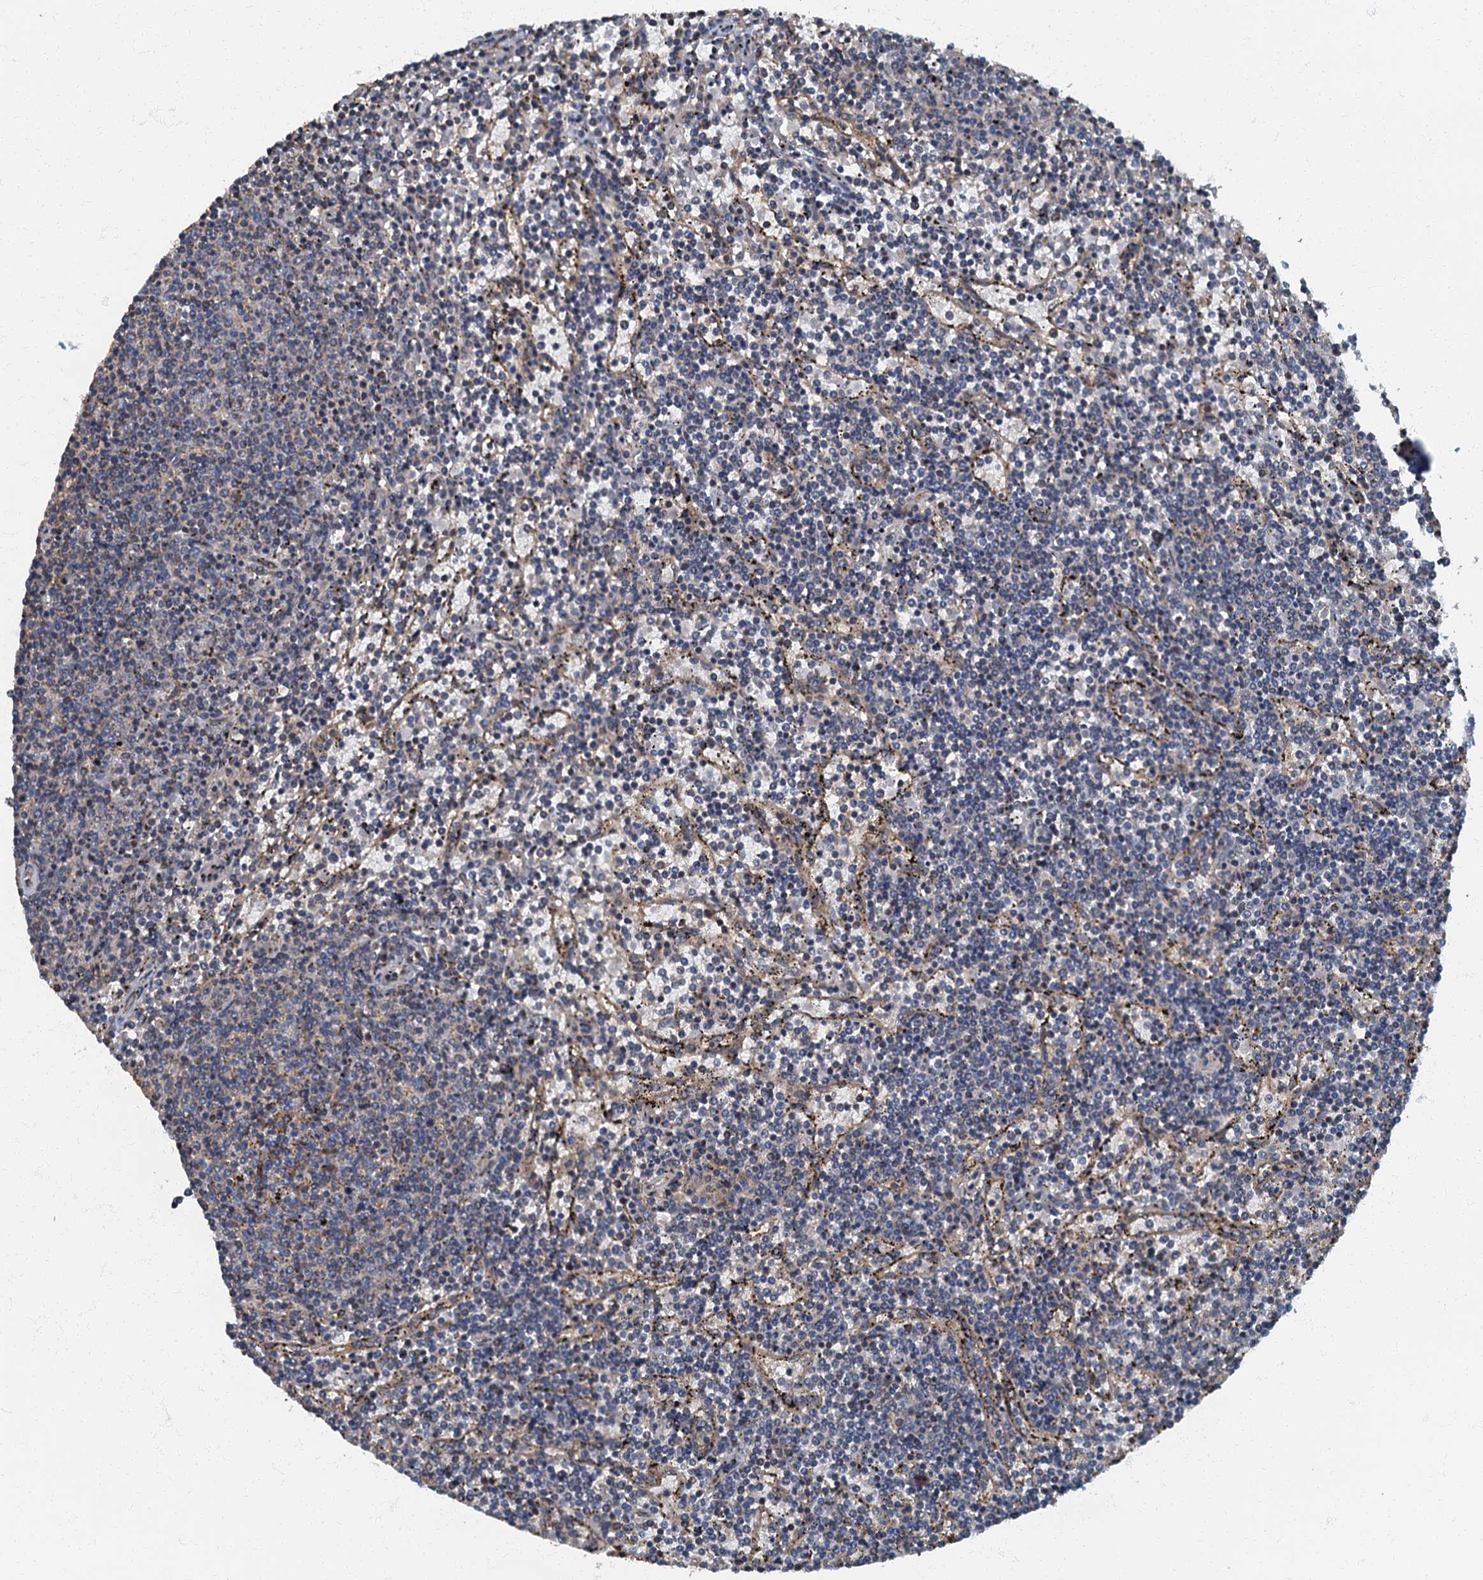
{"staining": {"intensity": "negative", "quantity": "none", "location": "none"}, "tissue": "lymphoma", "cell_type": "Tumor cells", "image_type": "cancer", "snomed": [{"axis": "morphology", "description": "Malignant lymphoma, non-Hodgkin's type, Low grade"}, {"axis": "topography", "description": "Spleen"}], "caption": "Immunohistochemical staining of malignant lymphoma, non-Hodgkin's type (low-grade) shows no significant positivity in tumor cells.", "gene": "ARL11", "patient": {"sex": "female", "age": 50}}